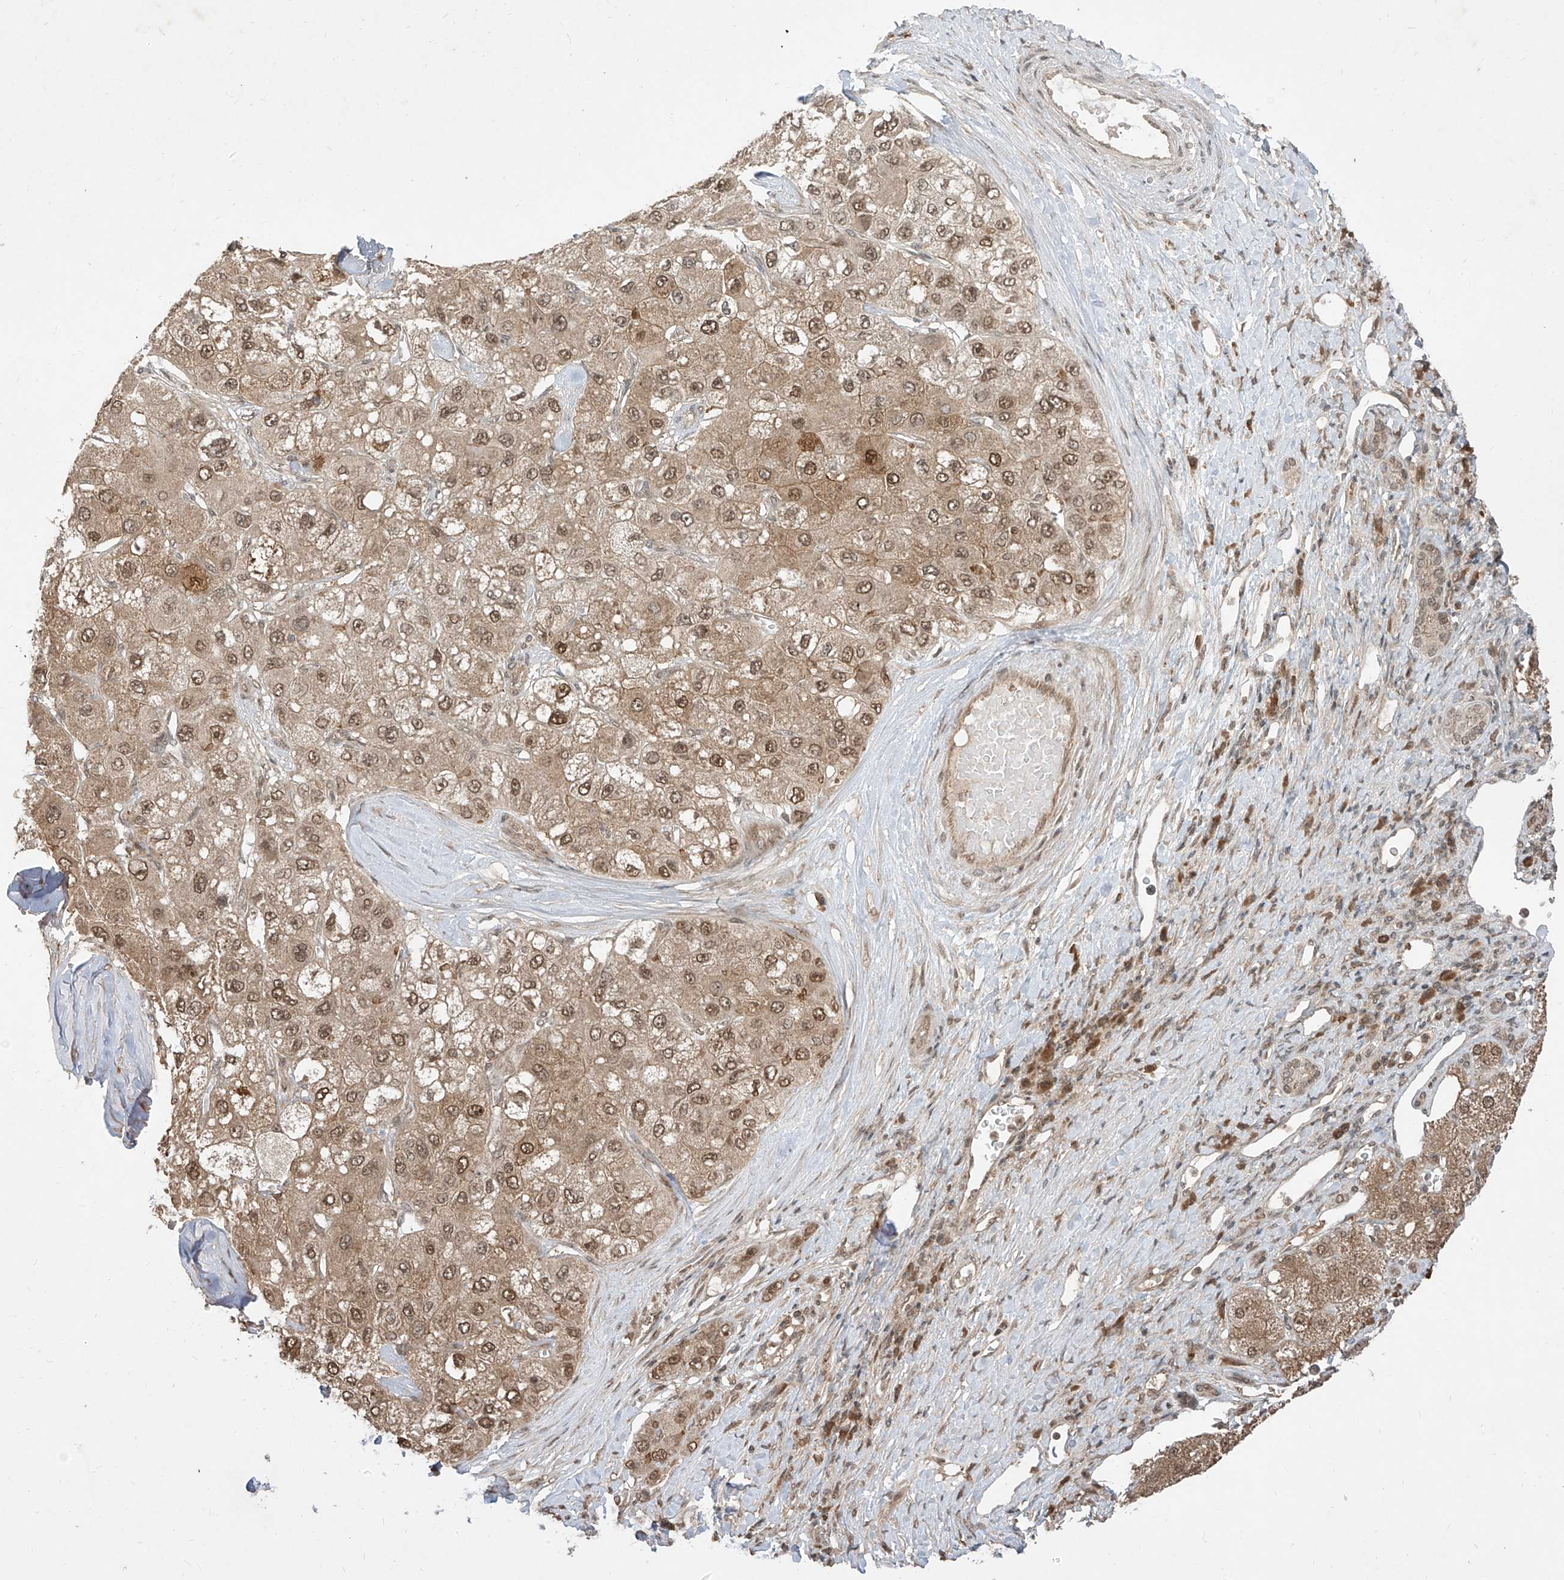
{"staining": {"intensity": "weak", "quantity": ">75%", "location": "cytoplasmic/membranous,nuclear"}, "tissue": "liver cancer", "cell_type": "Tumor cells", "image_type": "cancer", "snomed": [{"axis": "morphology", "description": "Carcinoma, Hepatocellular, NOS"}, {"axis": "topography", "description": "Liver"}], "caption": "Hepatocellular carcinoma (liver) was stained to show a protein in brown. There is low levels of weak cytoplasmic/membranous and nuclear expression in about >75% of tumor cells. The staining was performed using DAB to visualize the protein expression in brown, while the nuclei were stained in blue with hematoxylin (Magnification: 20x).", "gene": "LCOR", "patient": {"sex": "male", "age": 80}}